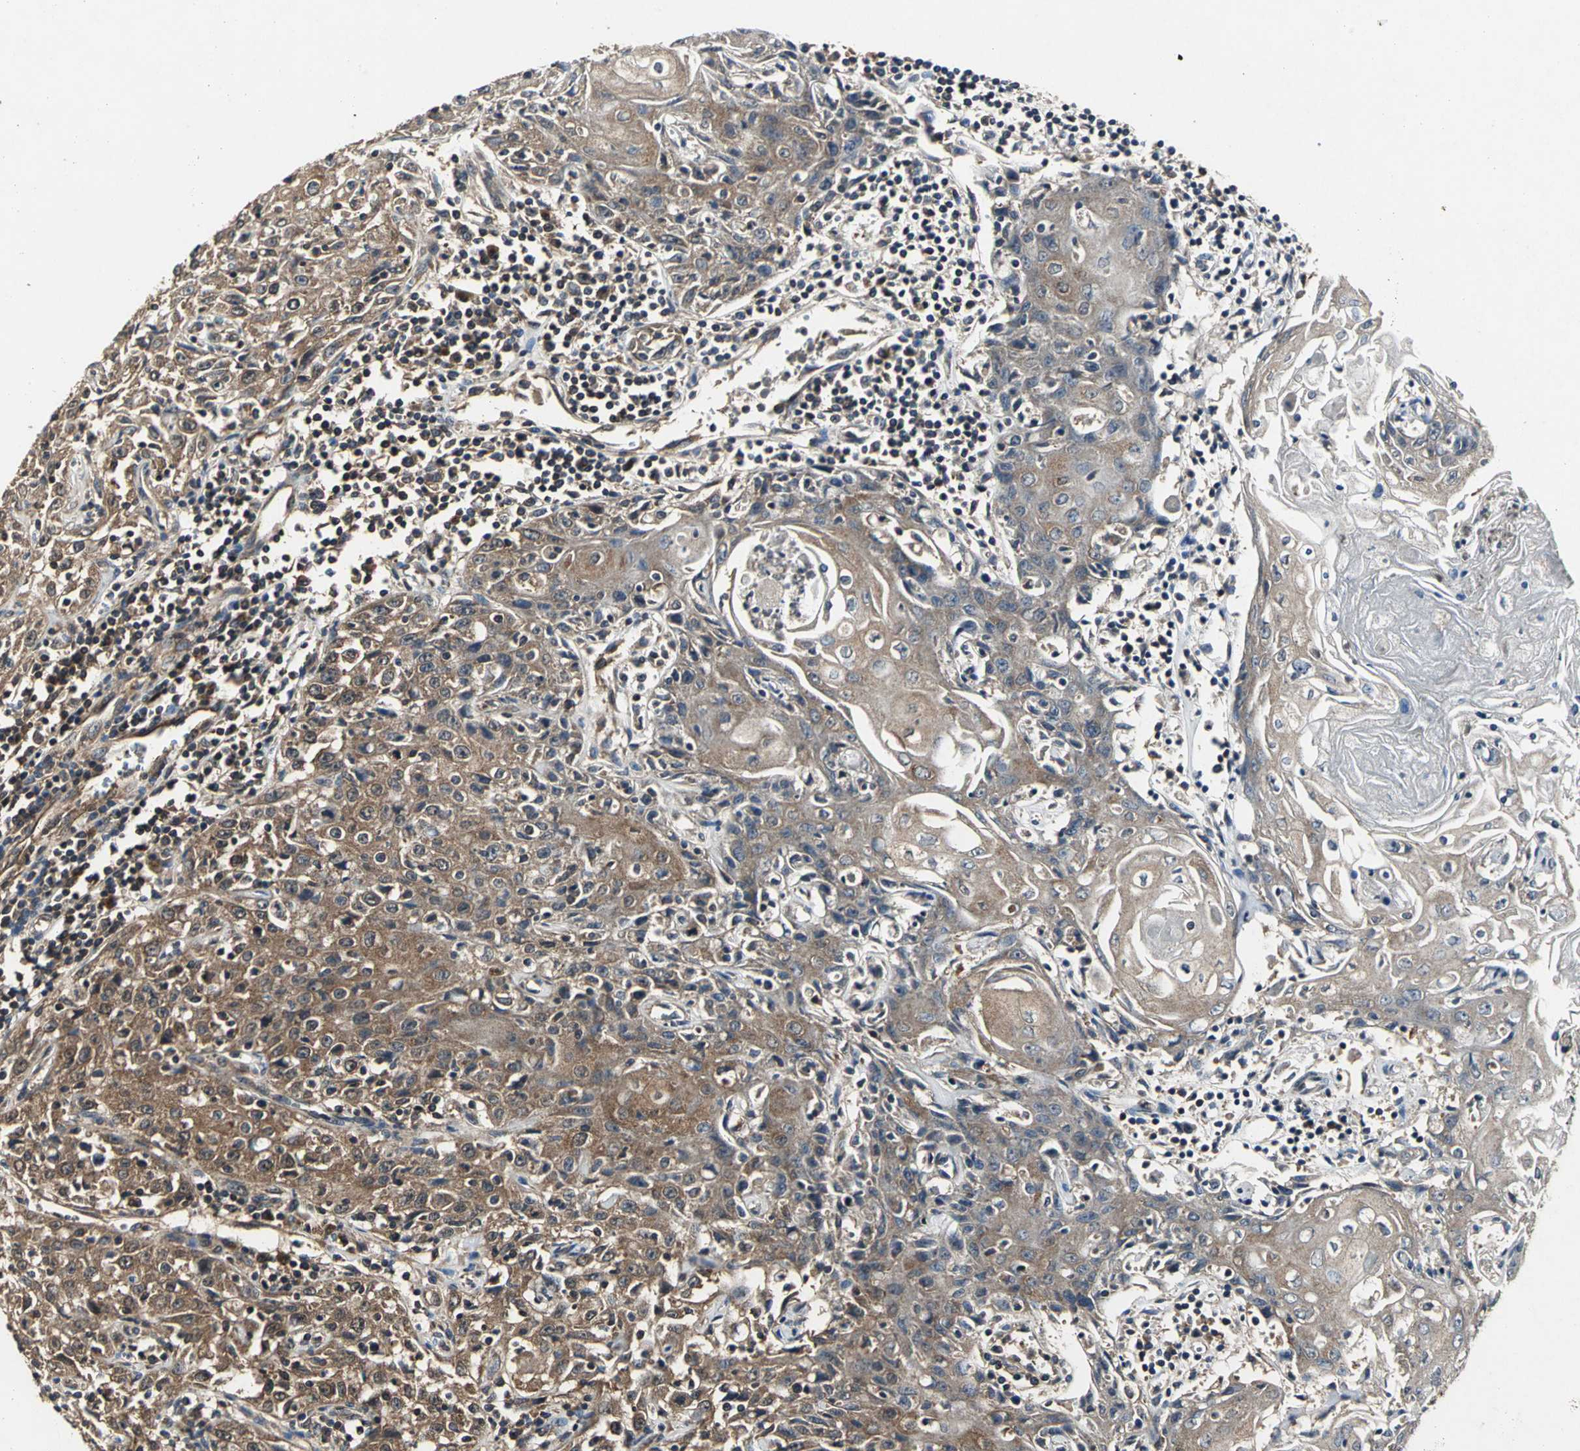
{"staining": {"intensity": "moderate", "quantity": ">75%", "location": "cytoplasmic/membranous"}, "tissue": "head and neck cancer", "cell_type": "Tumor cells", "image_type": "cancer", "snomed": [{"axis": "morphology", "description": "Squamous cell carcinoma, NOS"}, {"axis": "topography", "description": "Oral tissue"}, {"axis": "topography", "description": "Head-Neck"}], "caption": "An IHC micrograph of neoplastic tissue is shown. Protein staining in brown highlights moderate cytoplasmic/membranous positivity in head and neck squamous cell carcinoma within tumor cells.", "gene": "IRF3", "patient": {"sex": "female", "age": 76}}